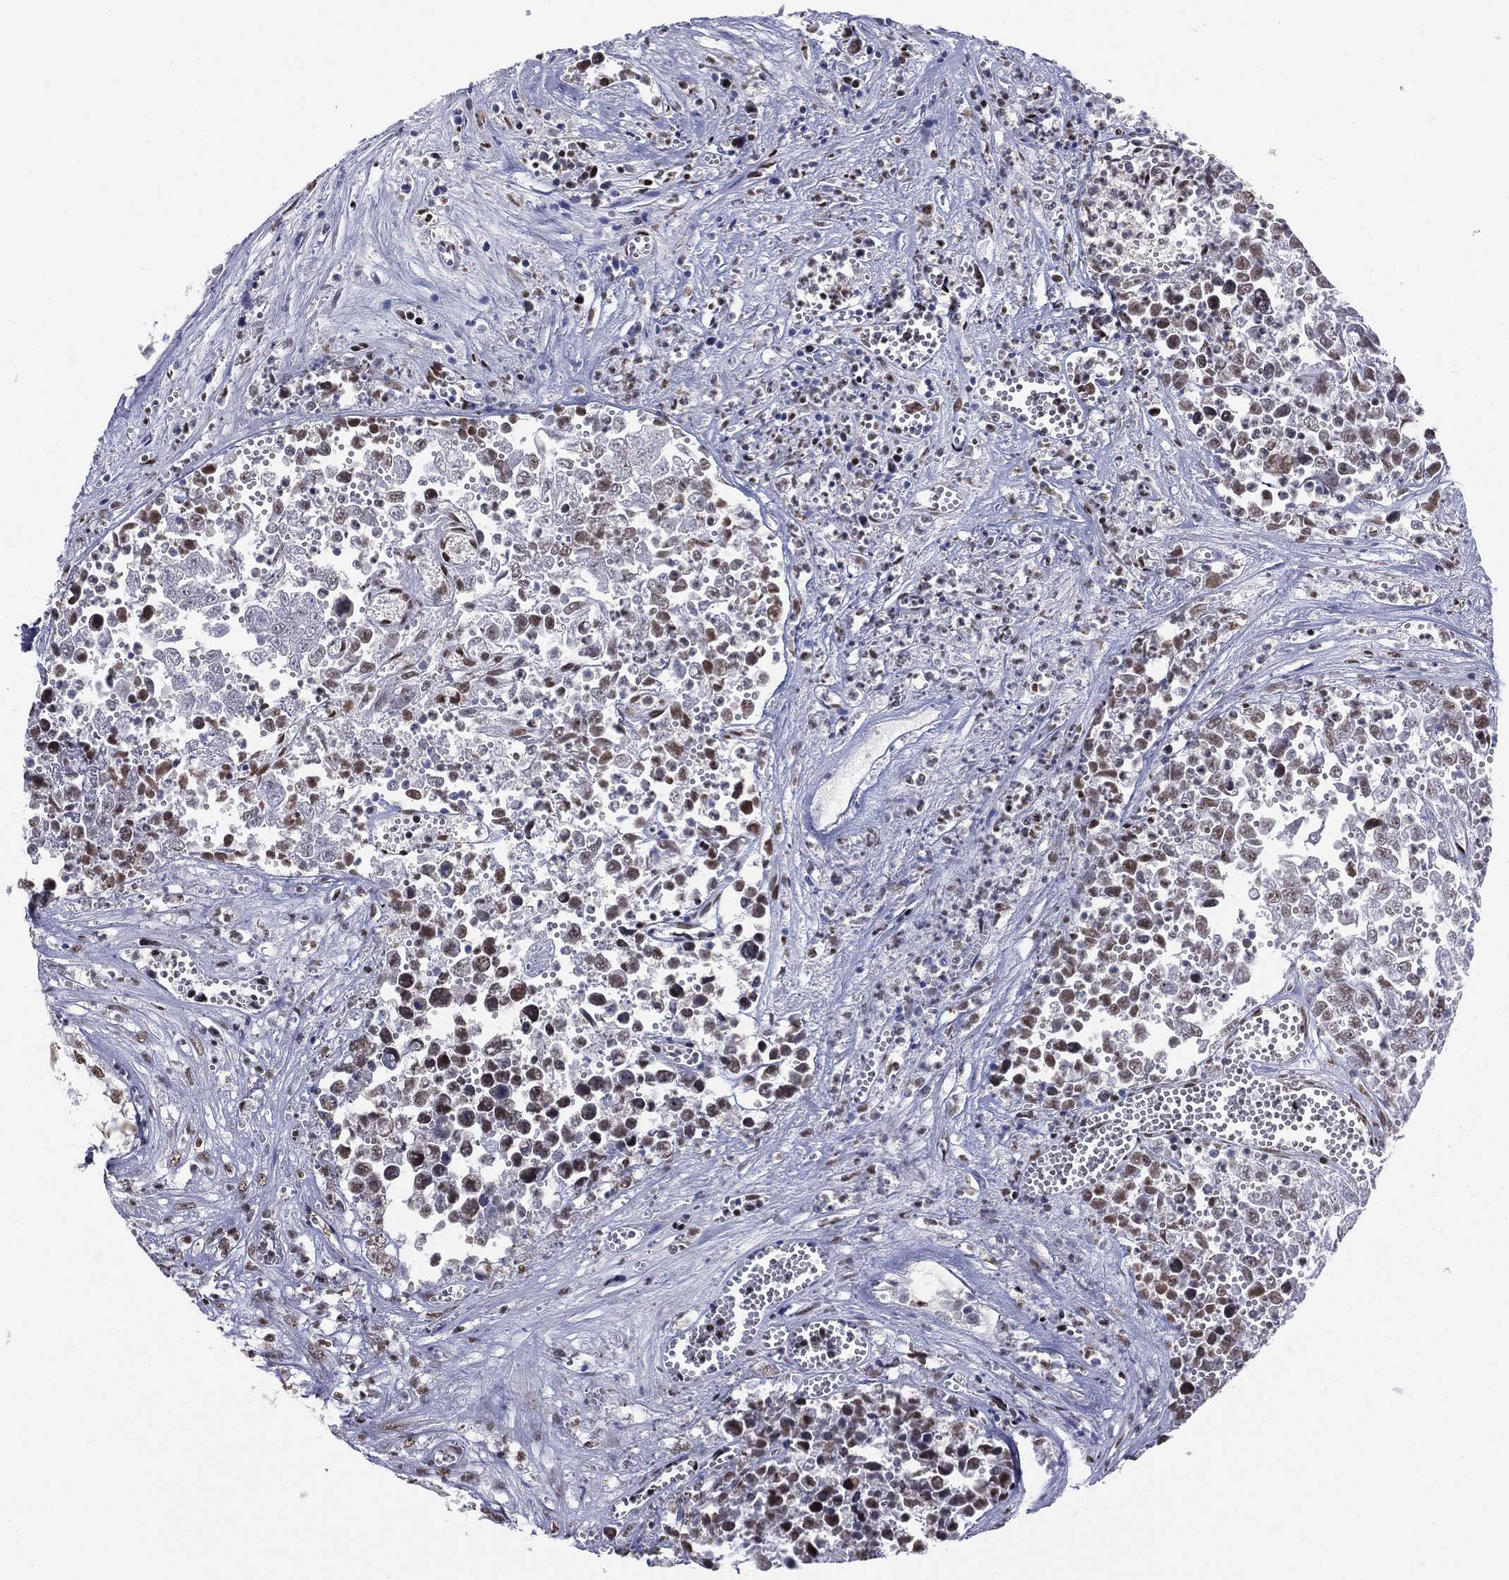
{"staining": {"intensity": "moderate", "quantity": "<25%", "location": "nuclear"}, "tissue": "testis cancer", "cell_type": "Tumor cells", "image_type": "cancer", "snomed": [{"axis": "morphology", "description": "Seminoma, NOS"}, {"axis": "morphology", "description": "Carcinoma, Embryonal, NOS"}, {"axis": "topography", "description": "Testis"}], "caption": "Human testis cancer (embryonal carcinoma) stained for a protein (brown) exhibits moderate nuclear positive expression in approximately <25% of tumor cells.", "gene": "ZNF7", "patient": {"sex": "male", "age": 22}}